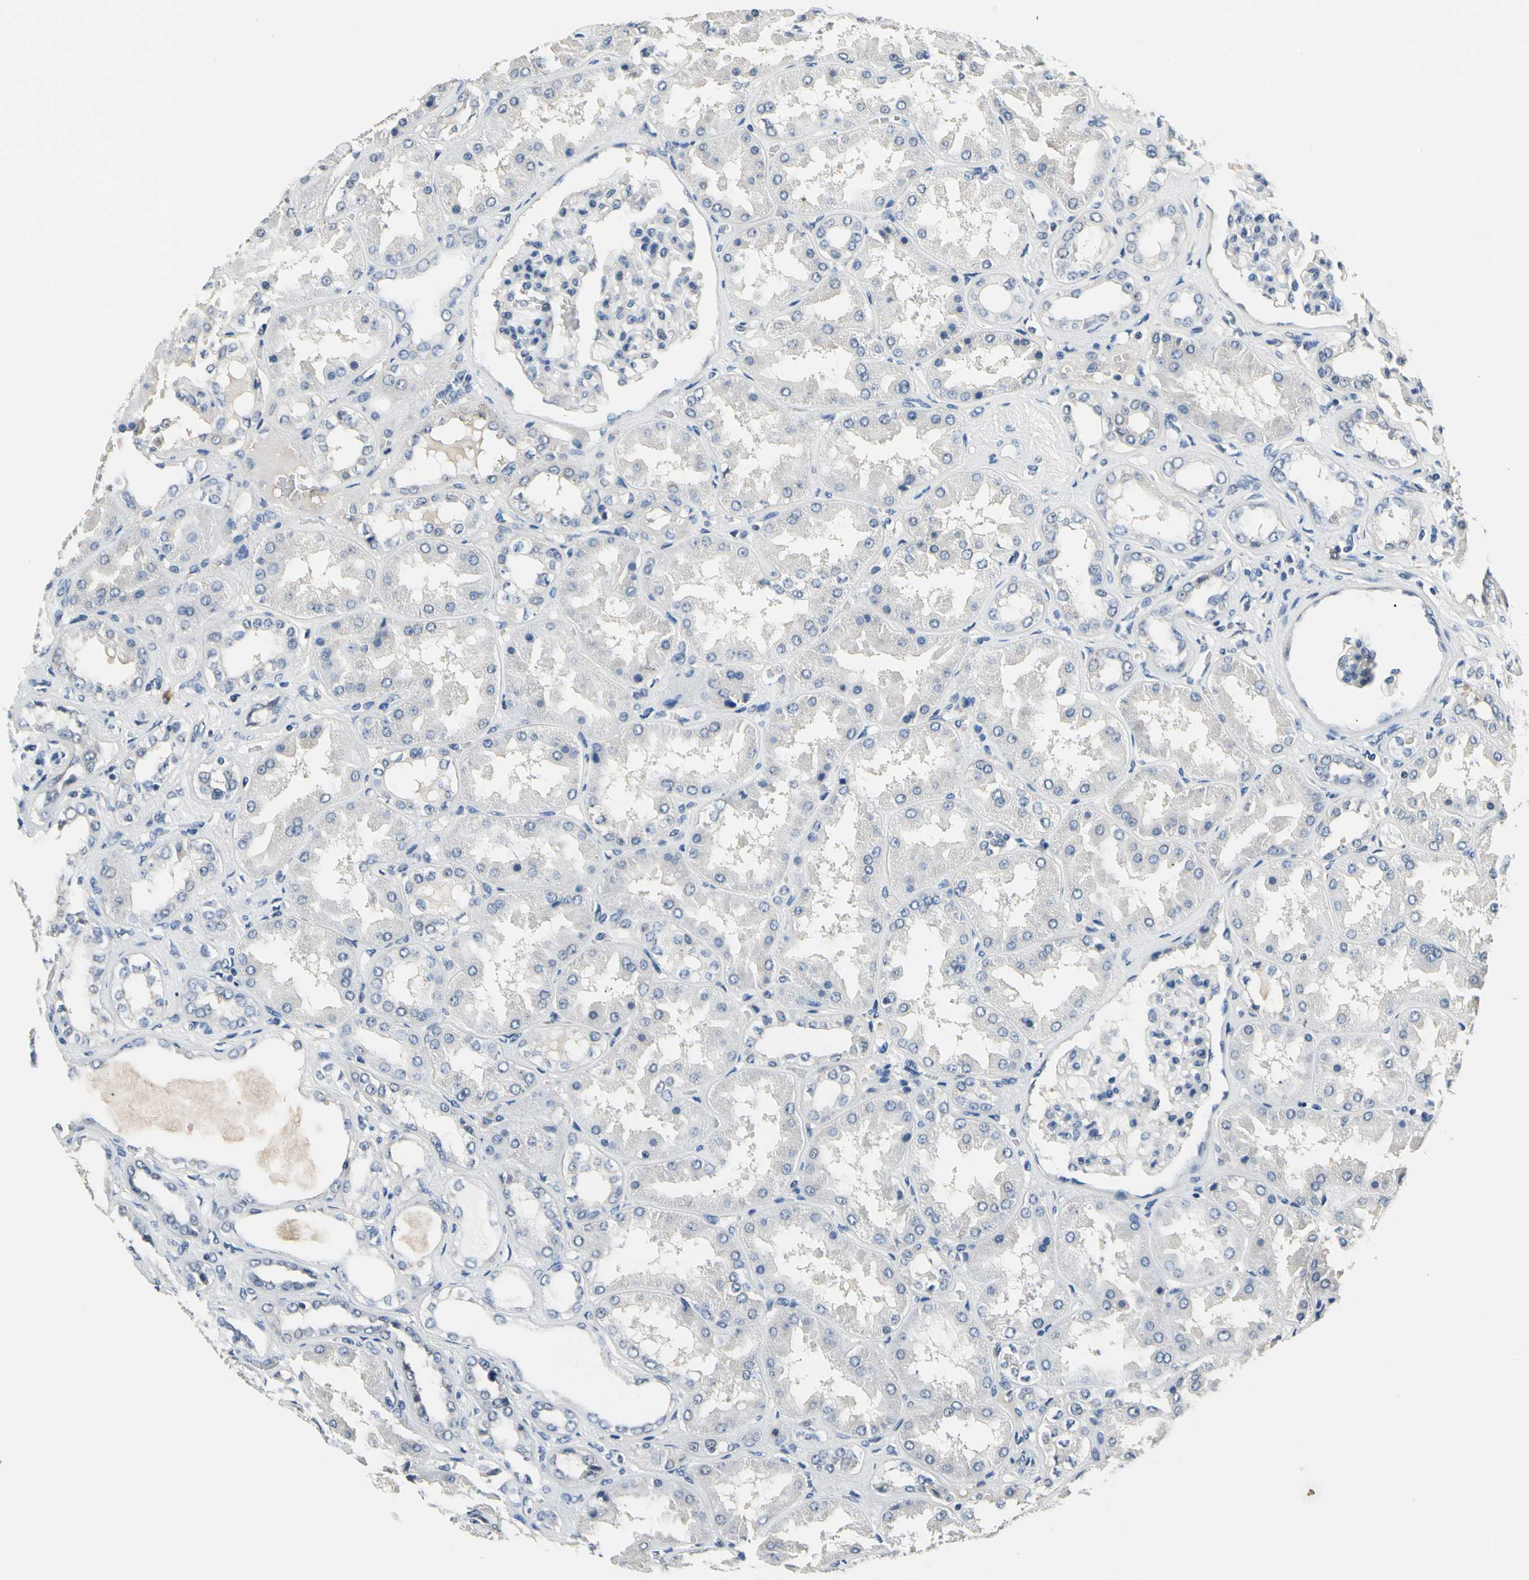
{"staining": {"intensity": "negative", "quantity": "none", "location": "none"}, "tissue": "kidney", "cell_type": "Cells in glomeruli", "image_type": "normal", "snomed": [{"axis": "morphology", "description": "Normal tissue, NOS"}, {"axis": "topography", "description": "Kidney"}], "caption": "Photomicrograph shows no protein staining in cells in glomeruli of benign kidney. (DAB immunohistochemistry with hematoxylin counter stain).", "gene": "SELENOK", "patient": {"sex": "female", "age": 56}}